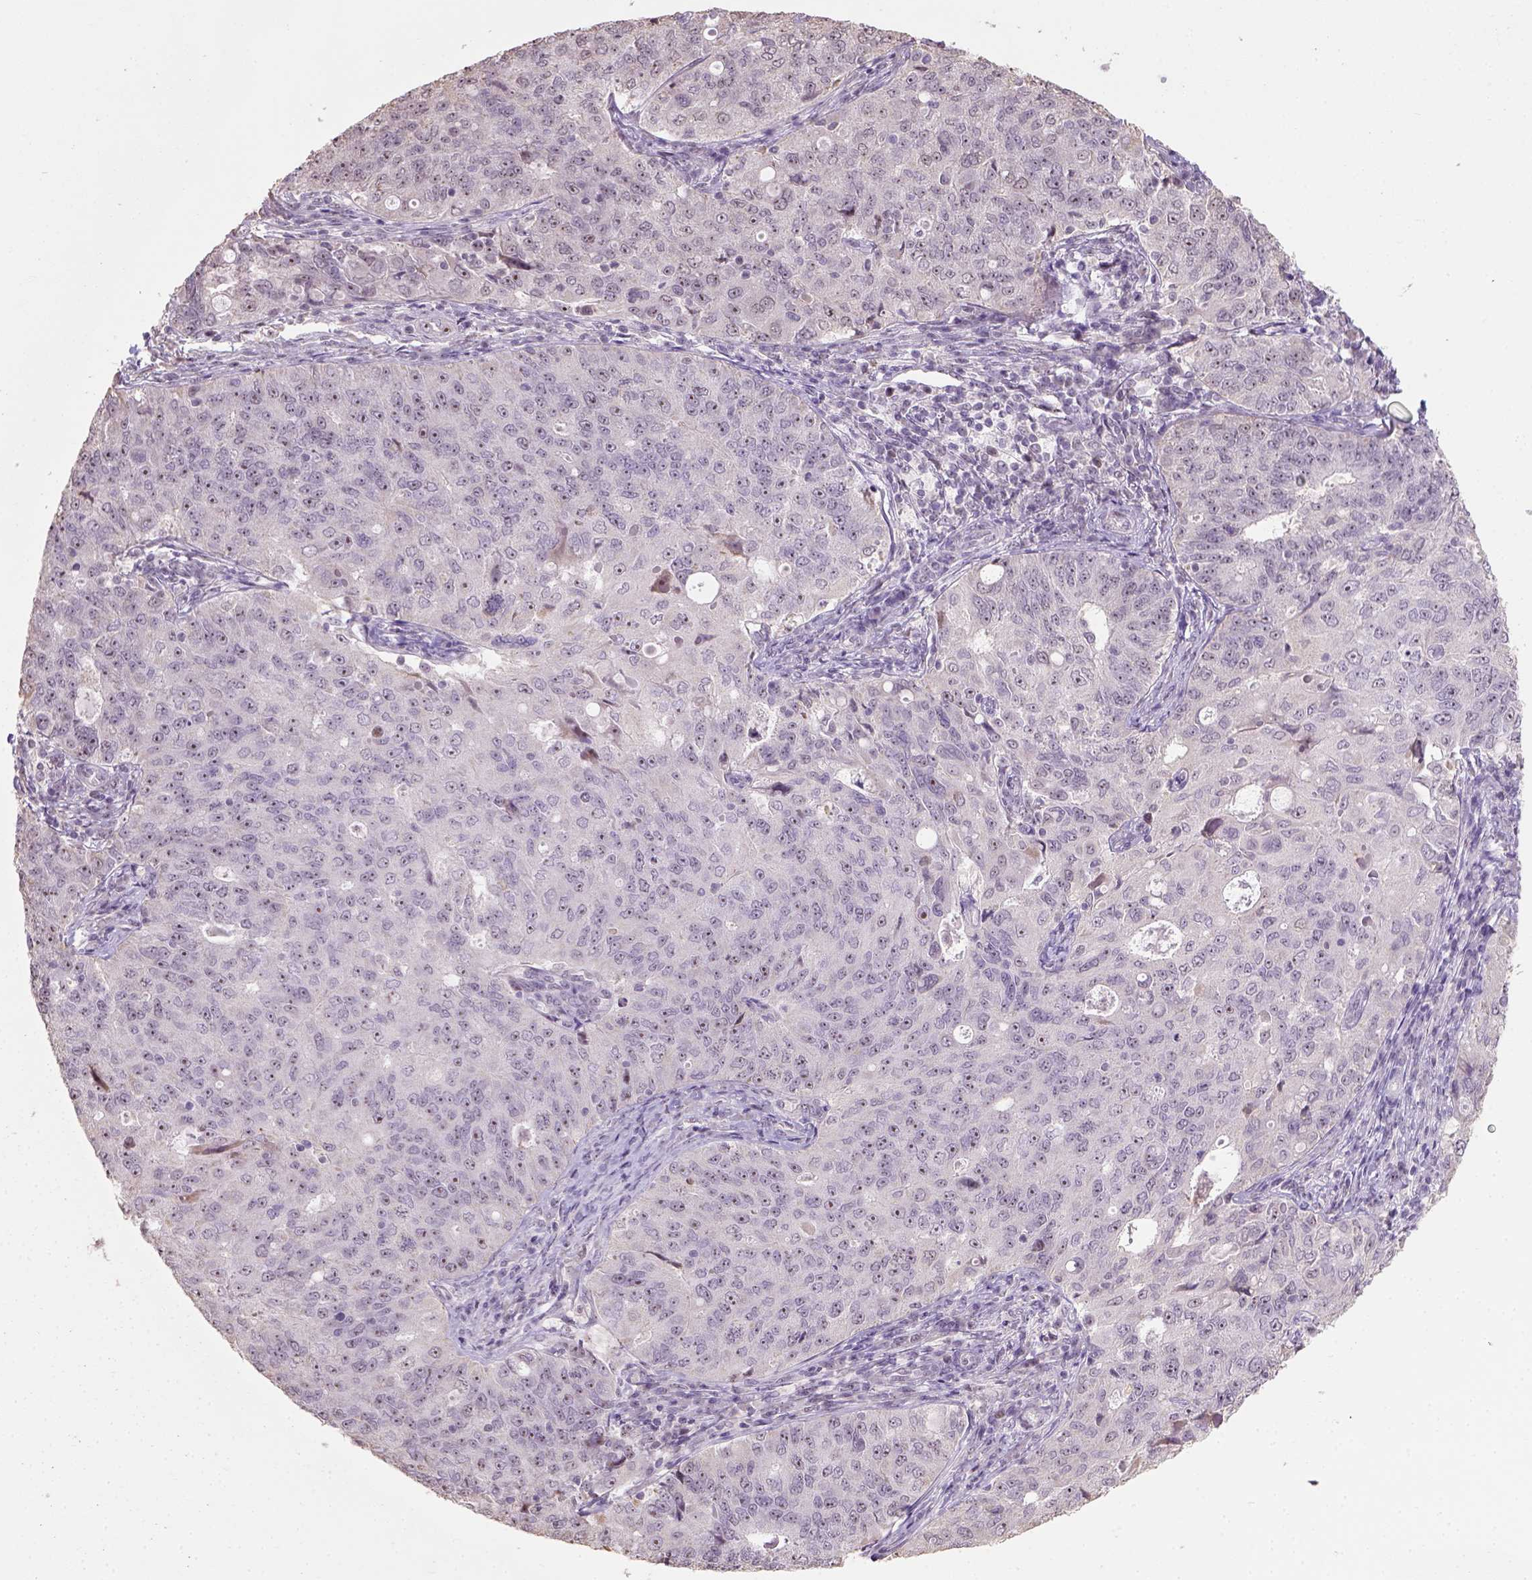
{"staining": {"intensity": "moderate", "quantity": "25%-75%", "location": "nuclear"}, "tissue": "endometrial cancer", "cell_type": "Tumor cells", "image_type": "cancer", "snomed": [{"axis": "morphology", "description": "Adenocarcinoma, NOS"}, {"axis": "topography", "description": "Endometrium"}], "caption": "Protein staining by immunohistochemistry (IHC) reveals moderate nuclear positivity in about 25%-75% of tumor cells in endometrial cancer.", "gene": "DDX50", "patient": {"sex": "female", "age": 43}}